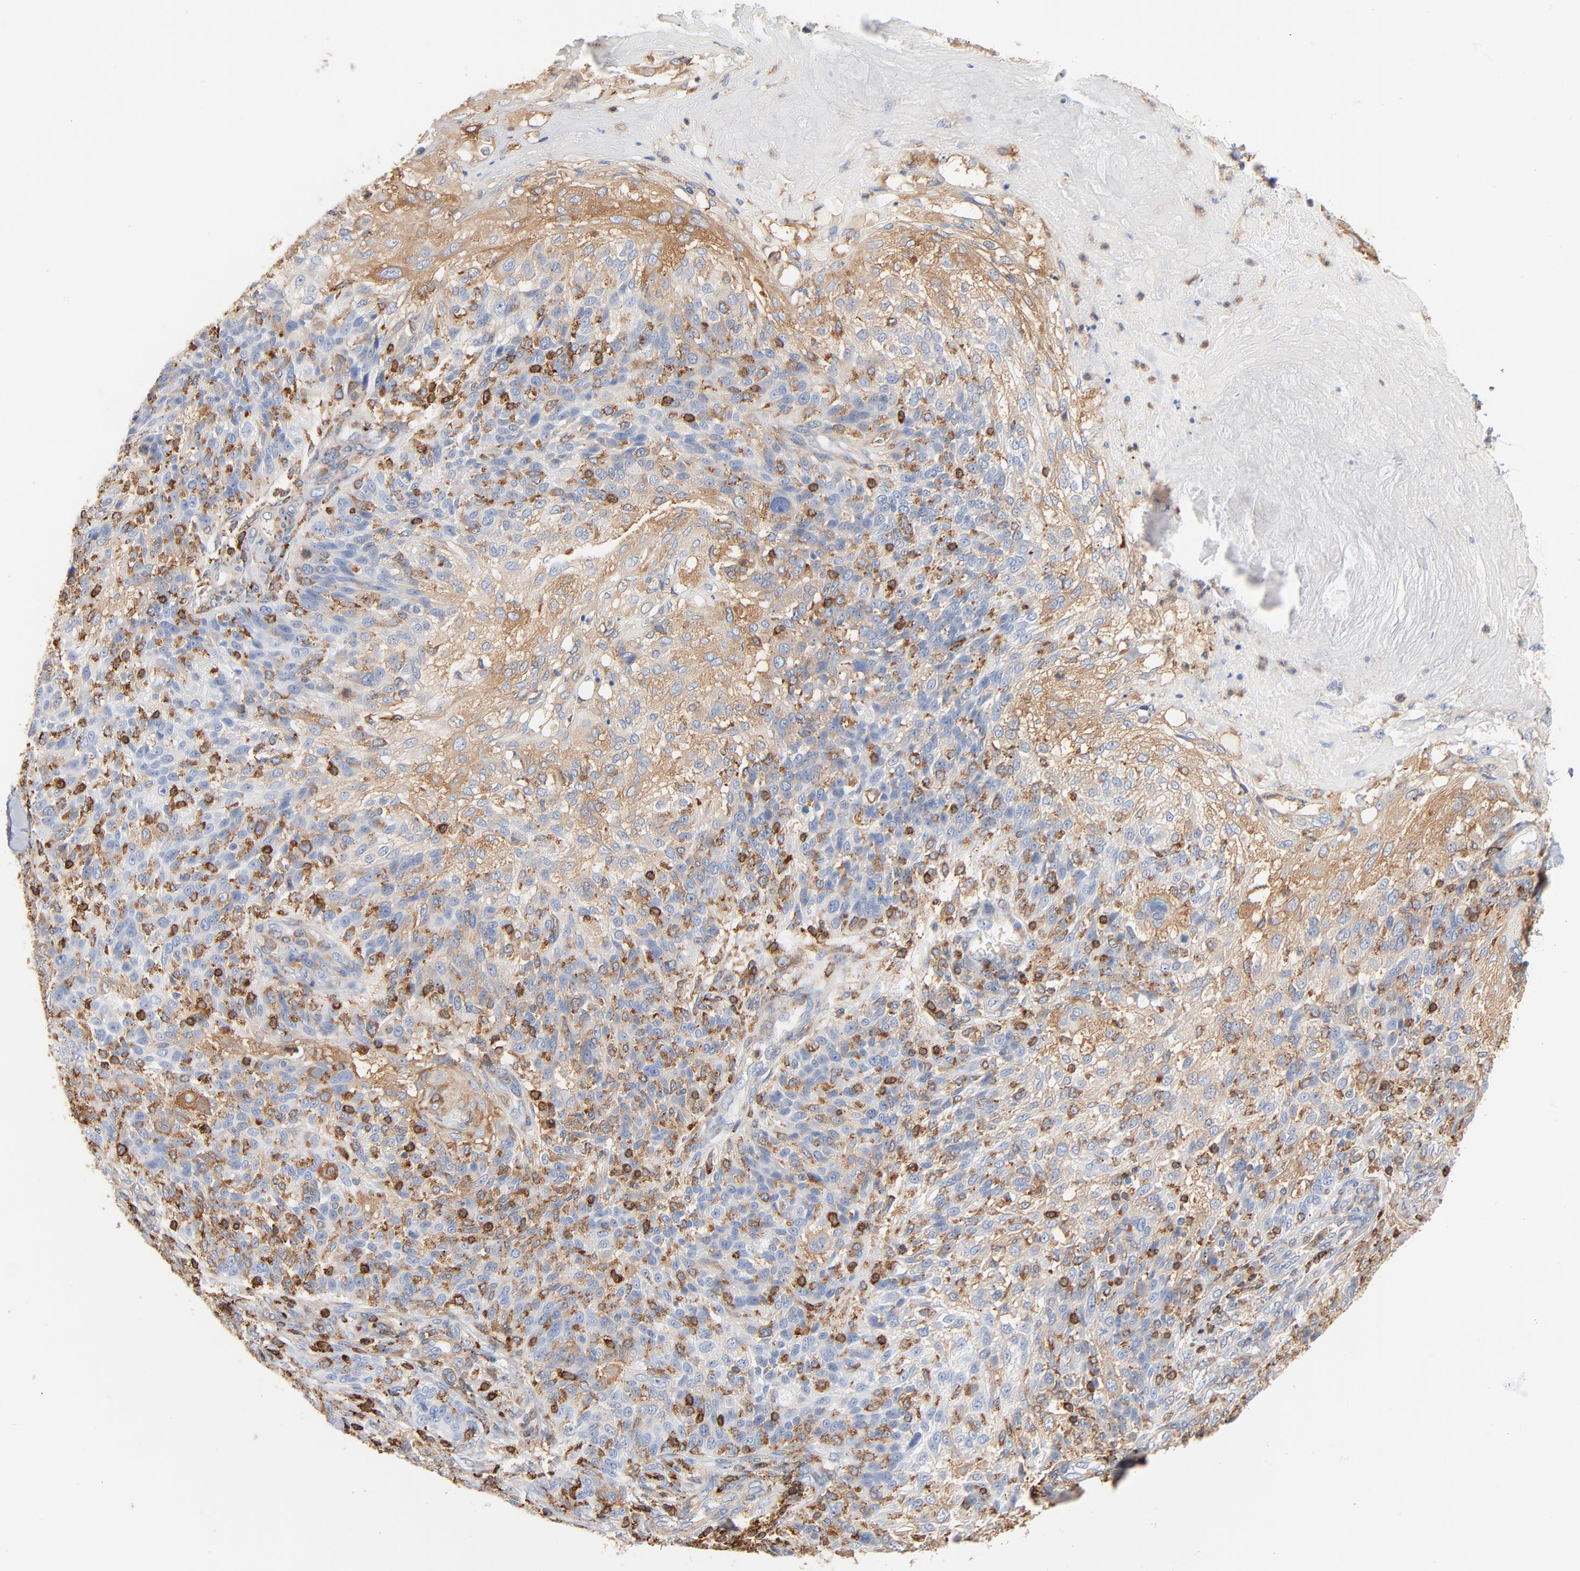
{"staining": {"intensity": "weak", "quantity": "<25%", "location": "cytoplasmic/membranous"}, "tissue": "skin cancer", "cell_type": "Tumor cells", "image_type": "cancer", "snomed": [{"axis": "morphology", "description": "Normal tissue, NOS"}, {"axis": "morphology", "description": "Squamous cell carcinoma, NOS"}, {"axis": "topography", "description": "Skin"}], "caption": "Immunohistochemical staining of squamous cell carcinoma (skin) reveals no significant staining in tumor cells.", "gene": "SH3KBP1", "patient": {"sex": "female", "age": 83}}